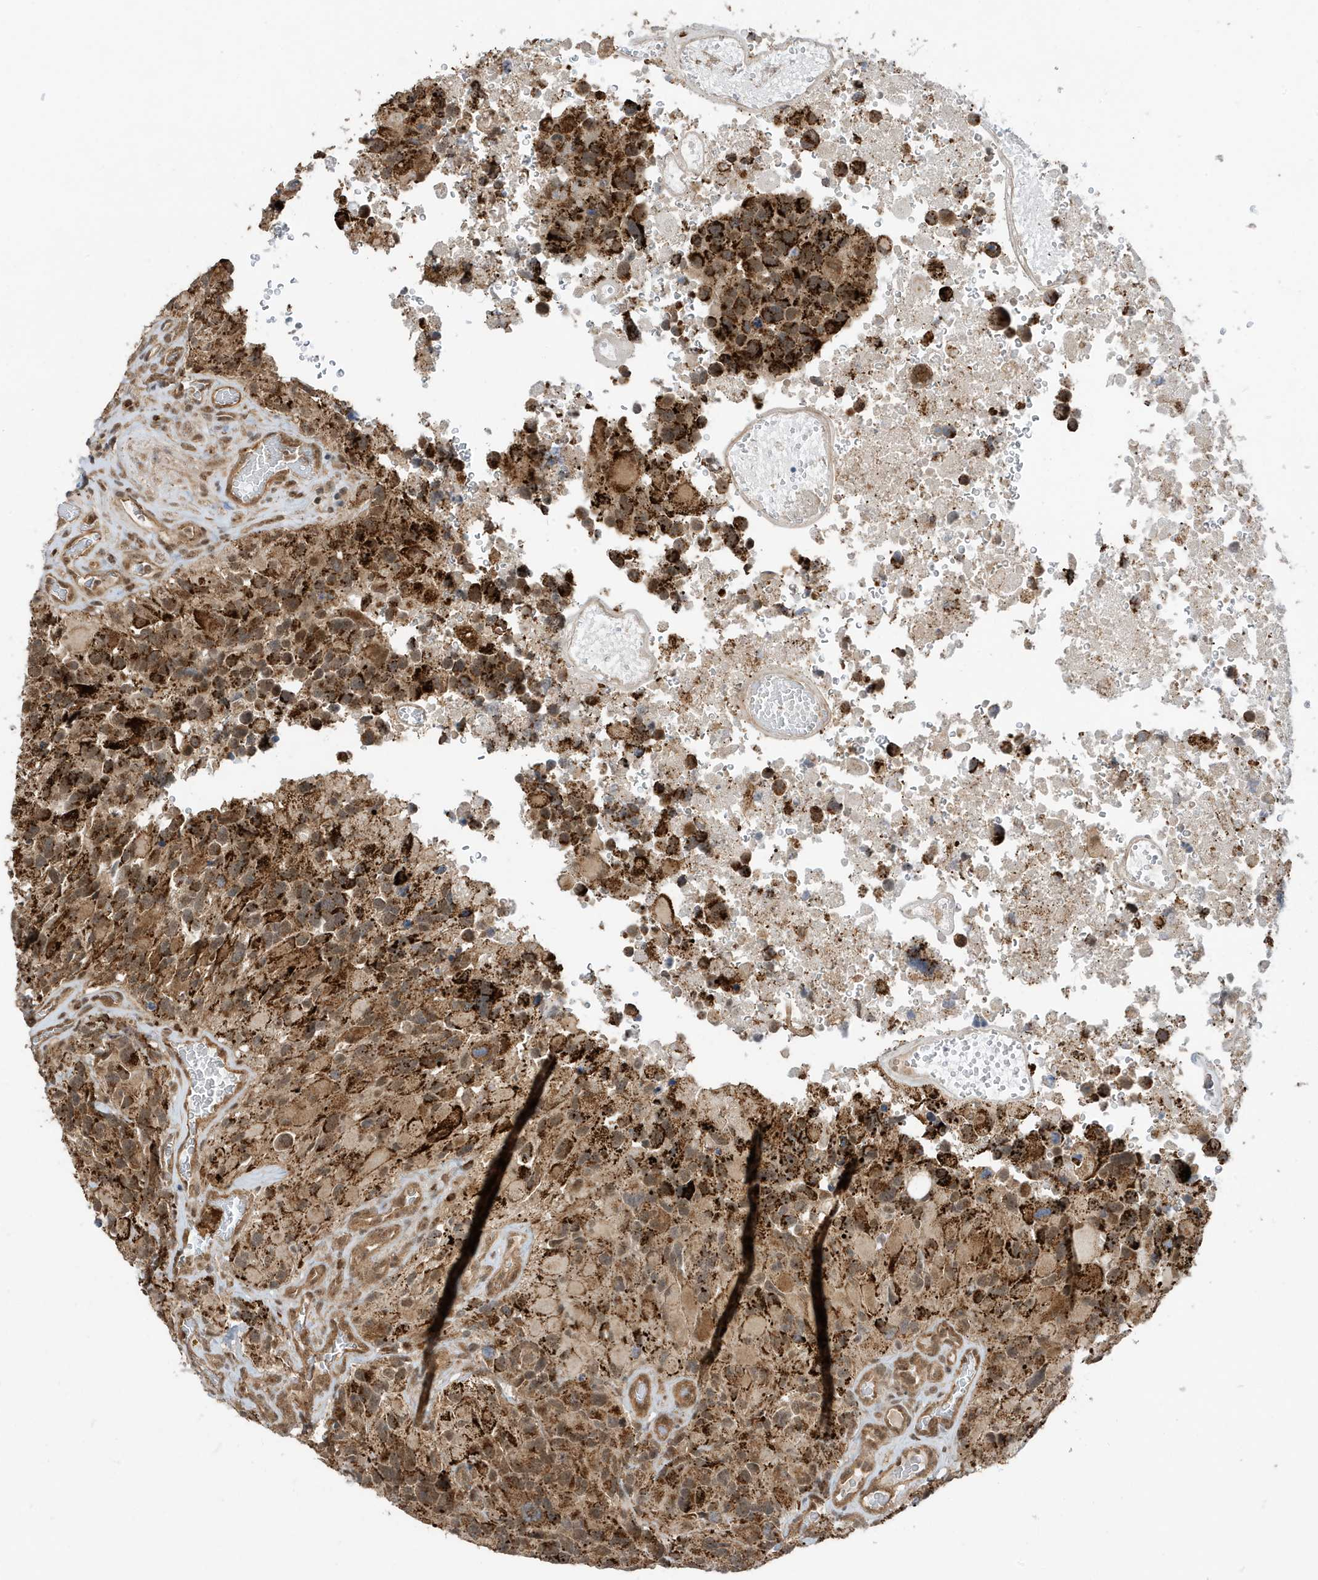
{"staining": {"intensity": "strong", "quantity": "25%-75%", "location": "cytoplasmic/membranous,nuclear"}, "tissue": "glioma", "cell_type": "Tumor cells", "image_type": "cancer", "snomed": [{"axis": "morphology", "description": "Glioma, malignant, High grade"}, {"axis": "topography", "description": "Brain"}], "caption": "Malignant high-grade glioma stained with a brown dye shows strong cytoplasmic/membranous and nuclear positive expression in approximately 25%-75% of tumor cells.", "gene": "MAST3", "patient": {"sex": "male", "age": 69}}